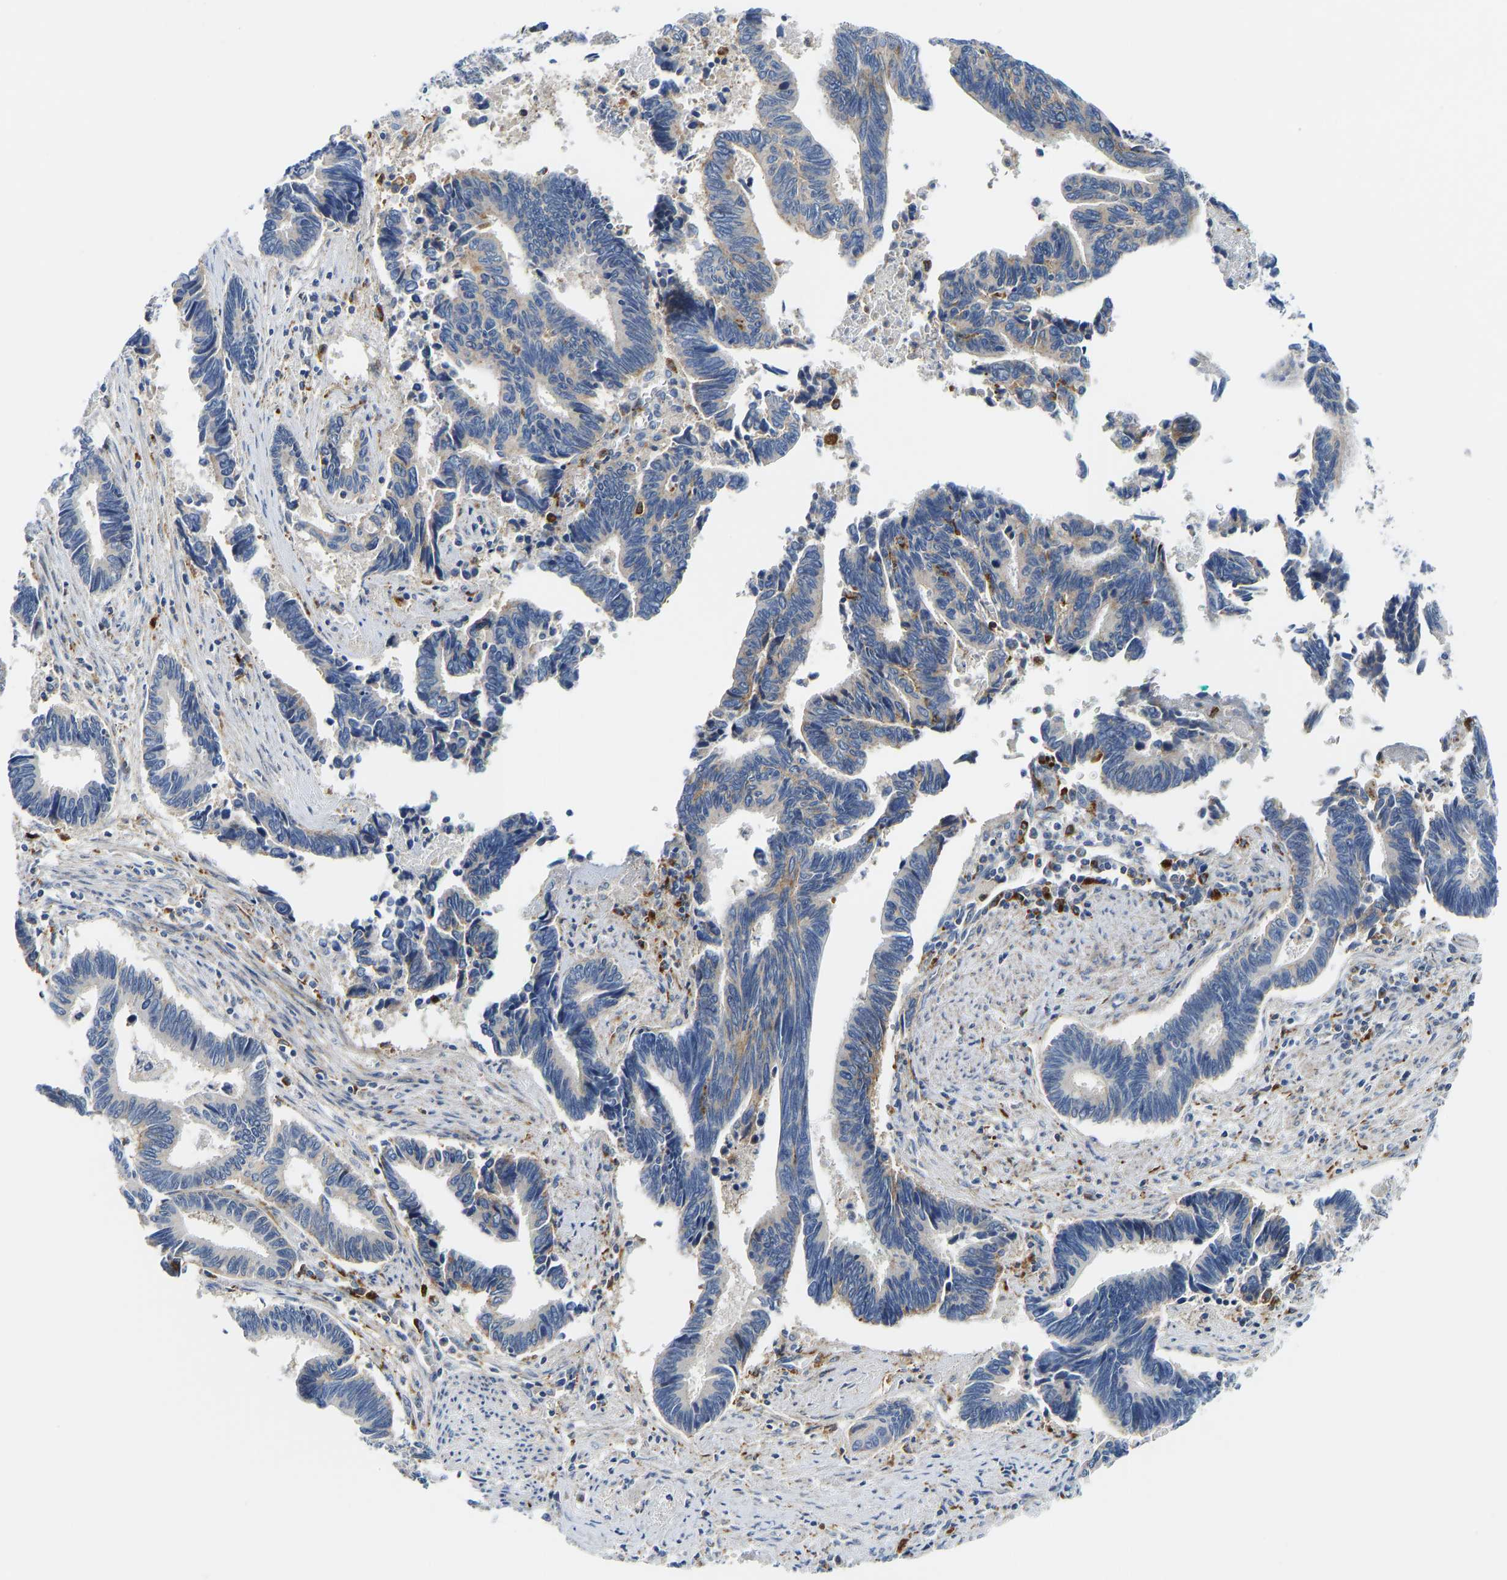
{"staining": {"intensity": "moderate", "quantity": "25%-75%", "location": "cytoplasmic/membranous"}, "tissue": "pancreatic cancer", "cell_type": "Tumor cells", "image_type": "cancer", "snomed": [{"axis": "morphology", "description": "Adenocarcinoma, NOS"}, {"axis": "topography", "description": "Pancreas"}], "caption": "Pancreatic cancer was stained to show a protein in brown. There is medium levels of moderate cytoplasmic/membranous positivity in approximately 25%-75% of tumor cells.", "gene": "ATP6V1E1", "patient": {"sex": "female", "age": 70}}